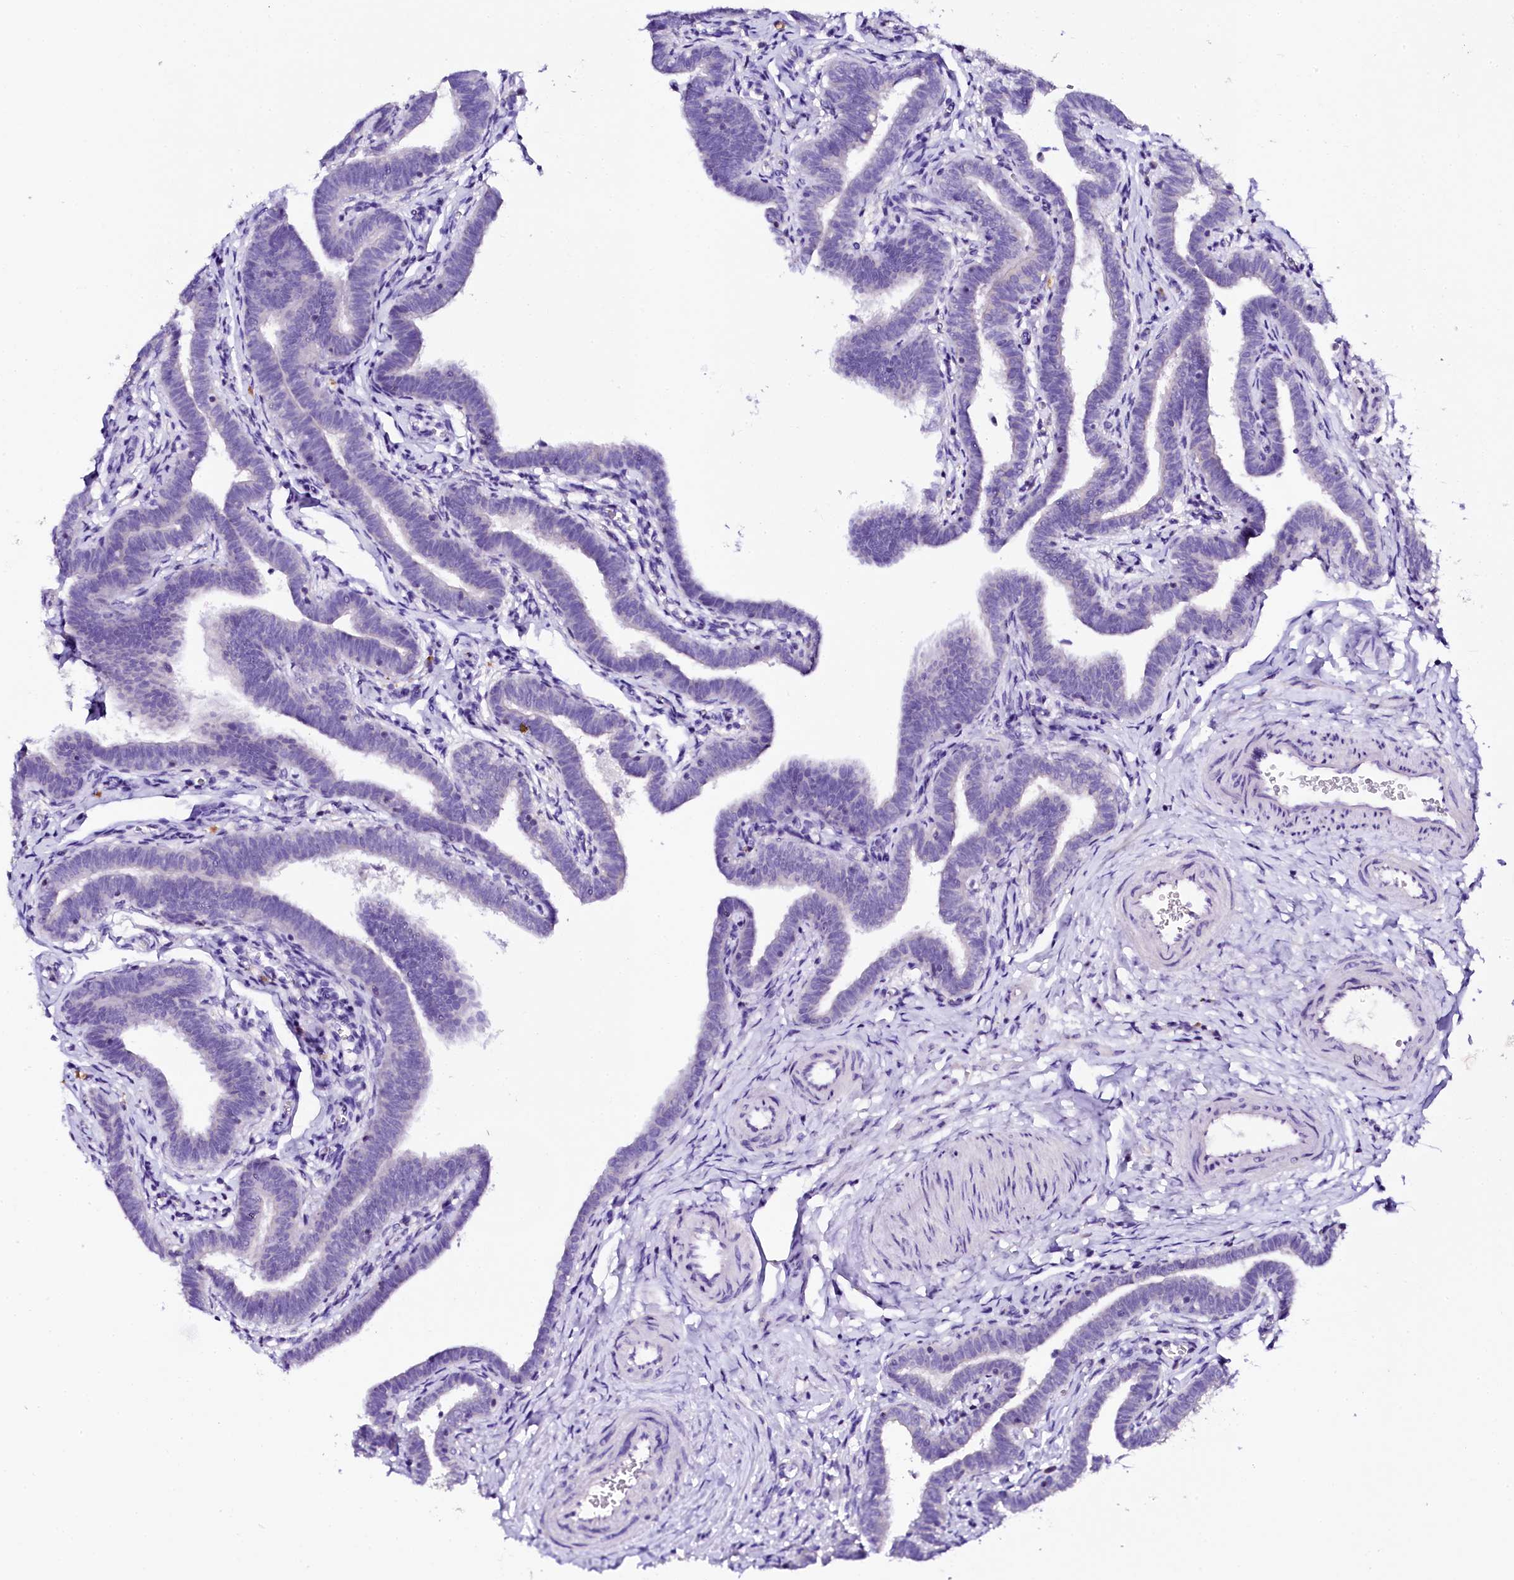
{"staining": {"intensity": "negative", "quantity": "none", "location": "none"}, "tissue": "fallopian tube", "cell_type": "Glandular cells", "image_type": "normal", "snomed": [{"axis": "morphology", "description": "Normal tissue, NOS"}, {"axis": "topography", "description": "Fallopian tube"}], "caption": "Immunohistochemistry (IHC) micrograph of benign fallopian tube: fallopian tube stained with DAB exhibits no significant protein staining in glandular cells.", "gene": "NAA16", "patient": {"sex": "female", "age": 36}}